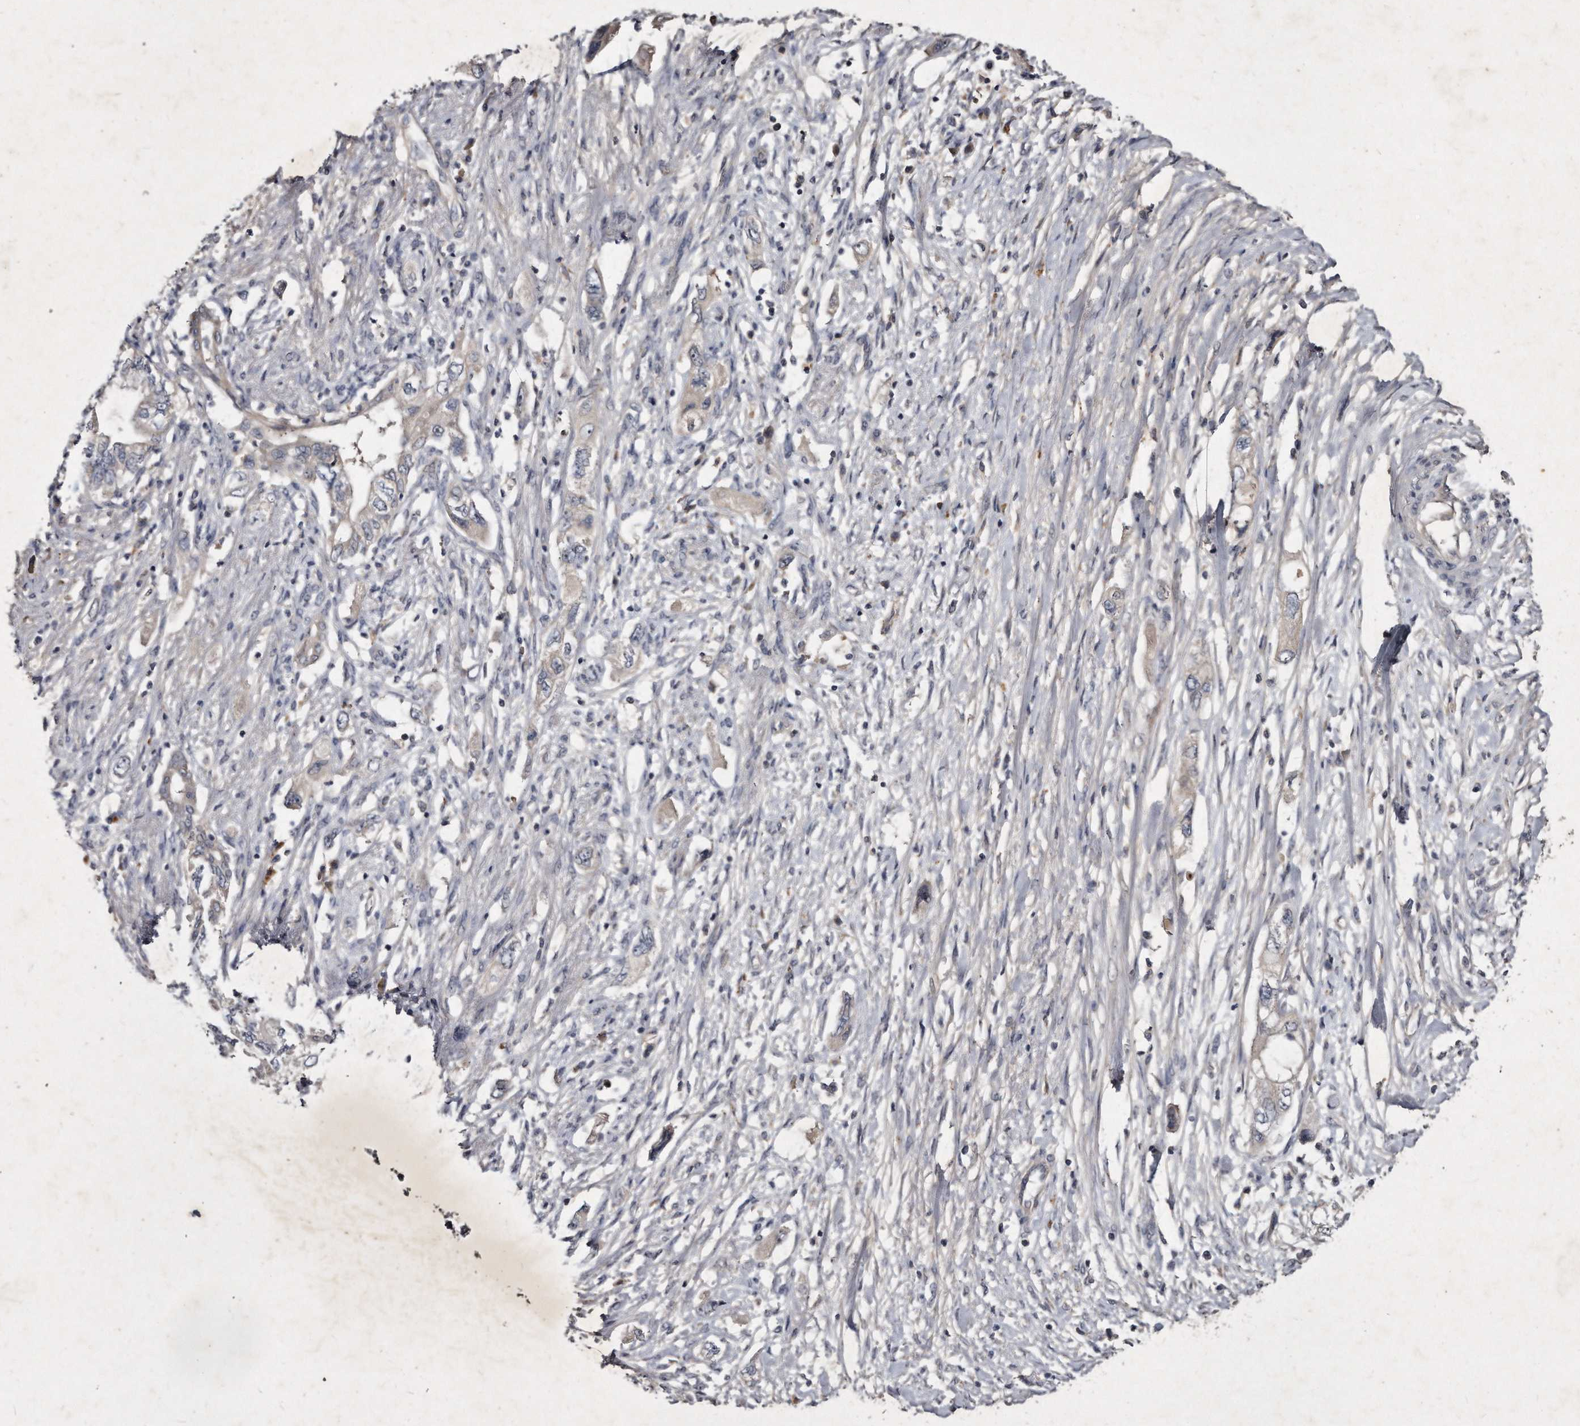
{"staining": {"intensity": "negative", "quantity": "none", "location": "none"}, "tissue": "pancreatic cancer", "cell_type": "Tumor cells", "image_type": "cancer", "snomed": [{"axis": "morphology", "description": "Adenocarcinoma, NOS"}, {"axis": "topography", "description": "Pancreas"}], "caption": "A high-resolution photomicrograph shows IHC staining of pancreatic cancer, which displays no significant staining in tumor cells.", "gene": "KLHDC3", "patient": {"sex": "female", "age": 73}}